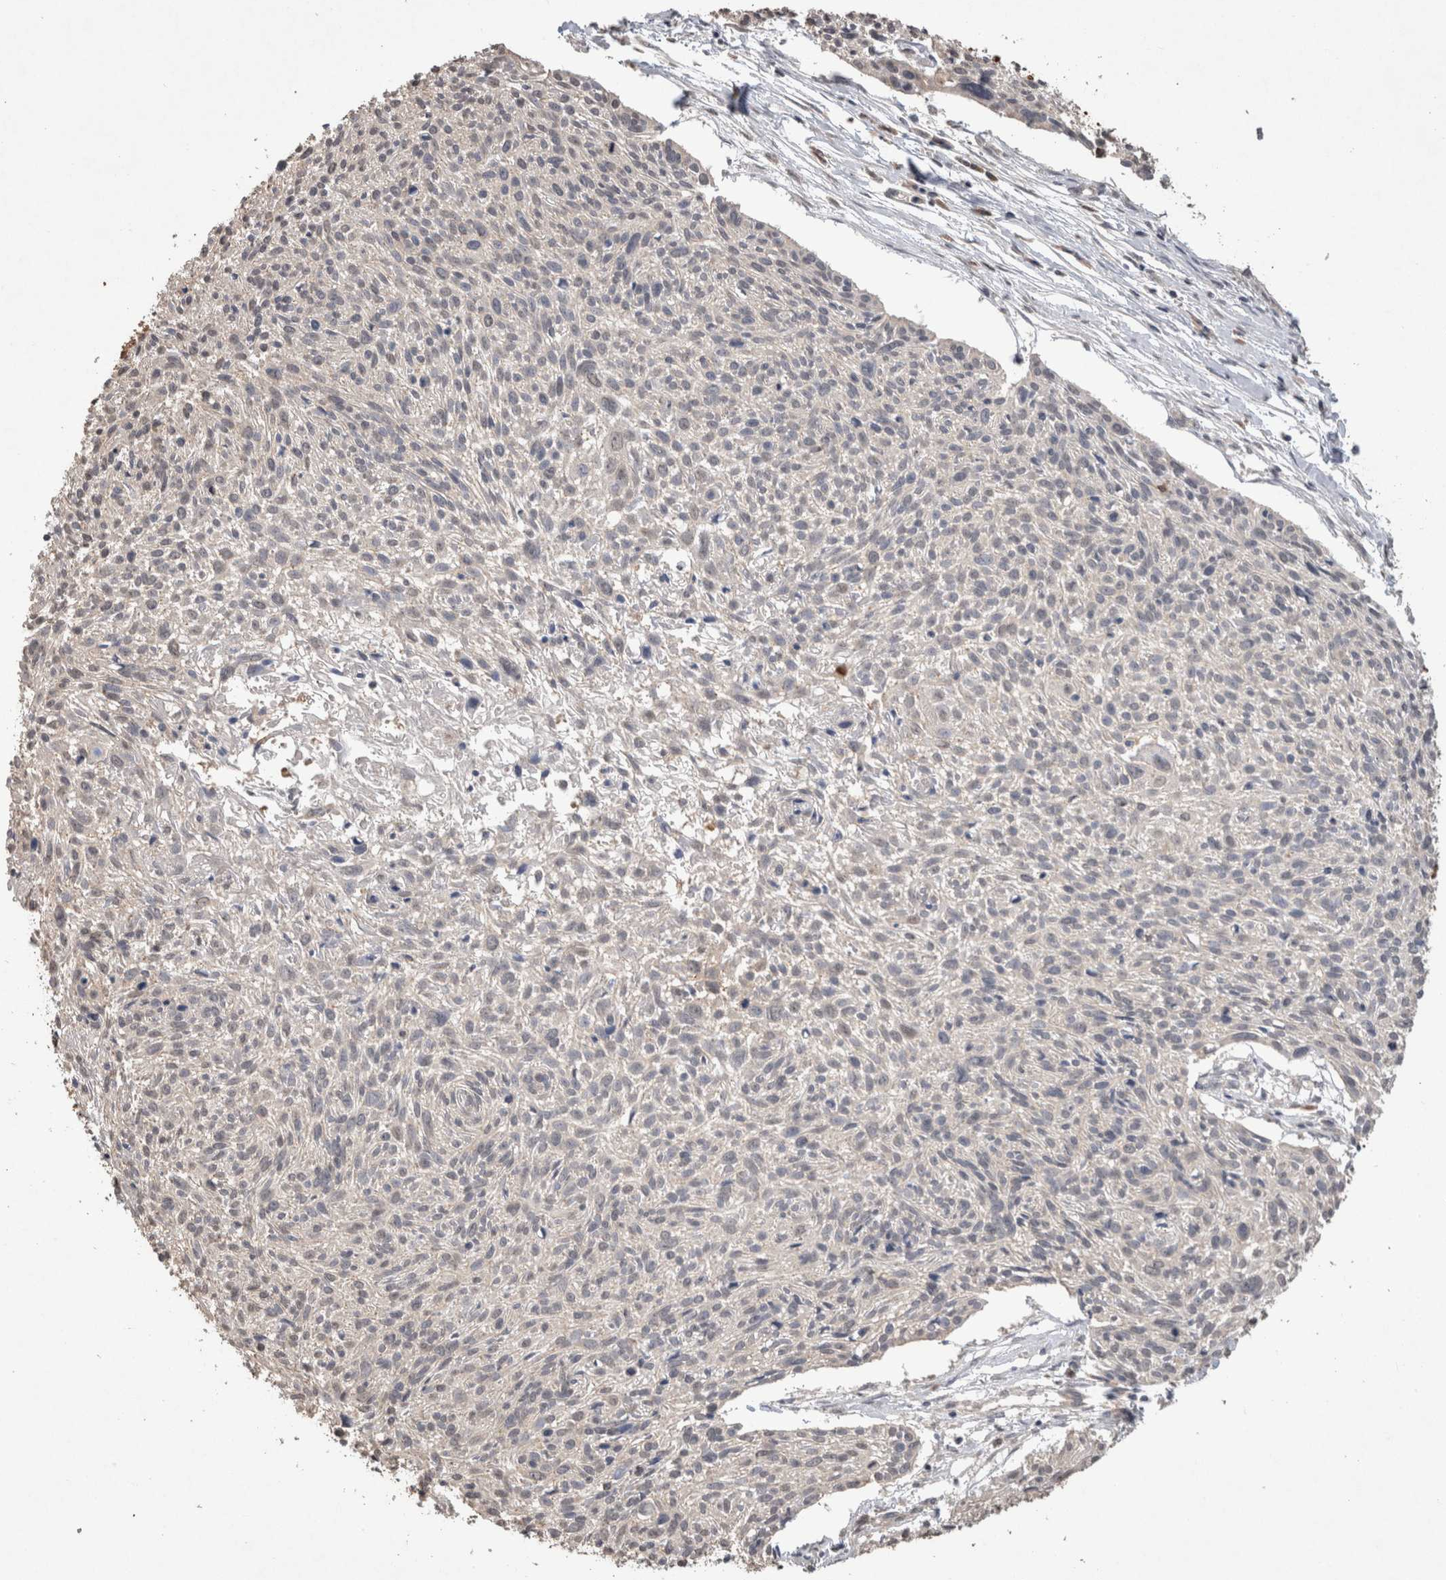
{"staining": {"intensity": "weak", "quantity": "<25%", "location": "nuclear"}, "tissue": "cervical cancer", "cell_type": "Tumor cells", "image_type": "cancer", "snomed": [{"axis": "morphology", "description": "Squamous cell carcinoma, NOS"}, {"axis": "topography", "description": "Cervix"}], "caption": "IHC of squamous cell carcinoma (cervical) shows no expression in tumor cells.", "gene": "FABP7", "patient": {"sex": "female", "age": 51}}